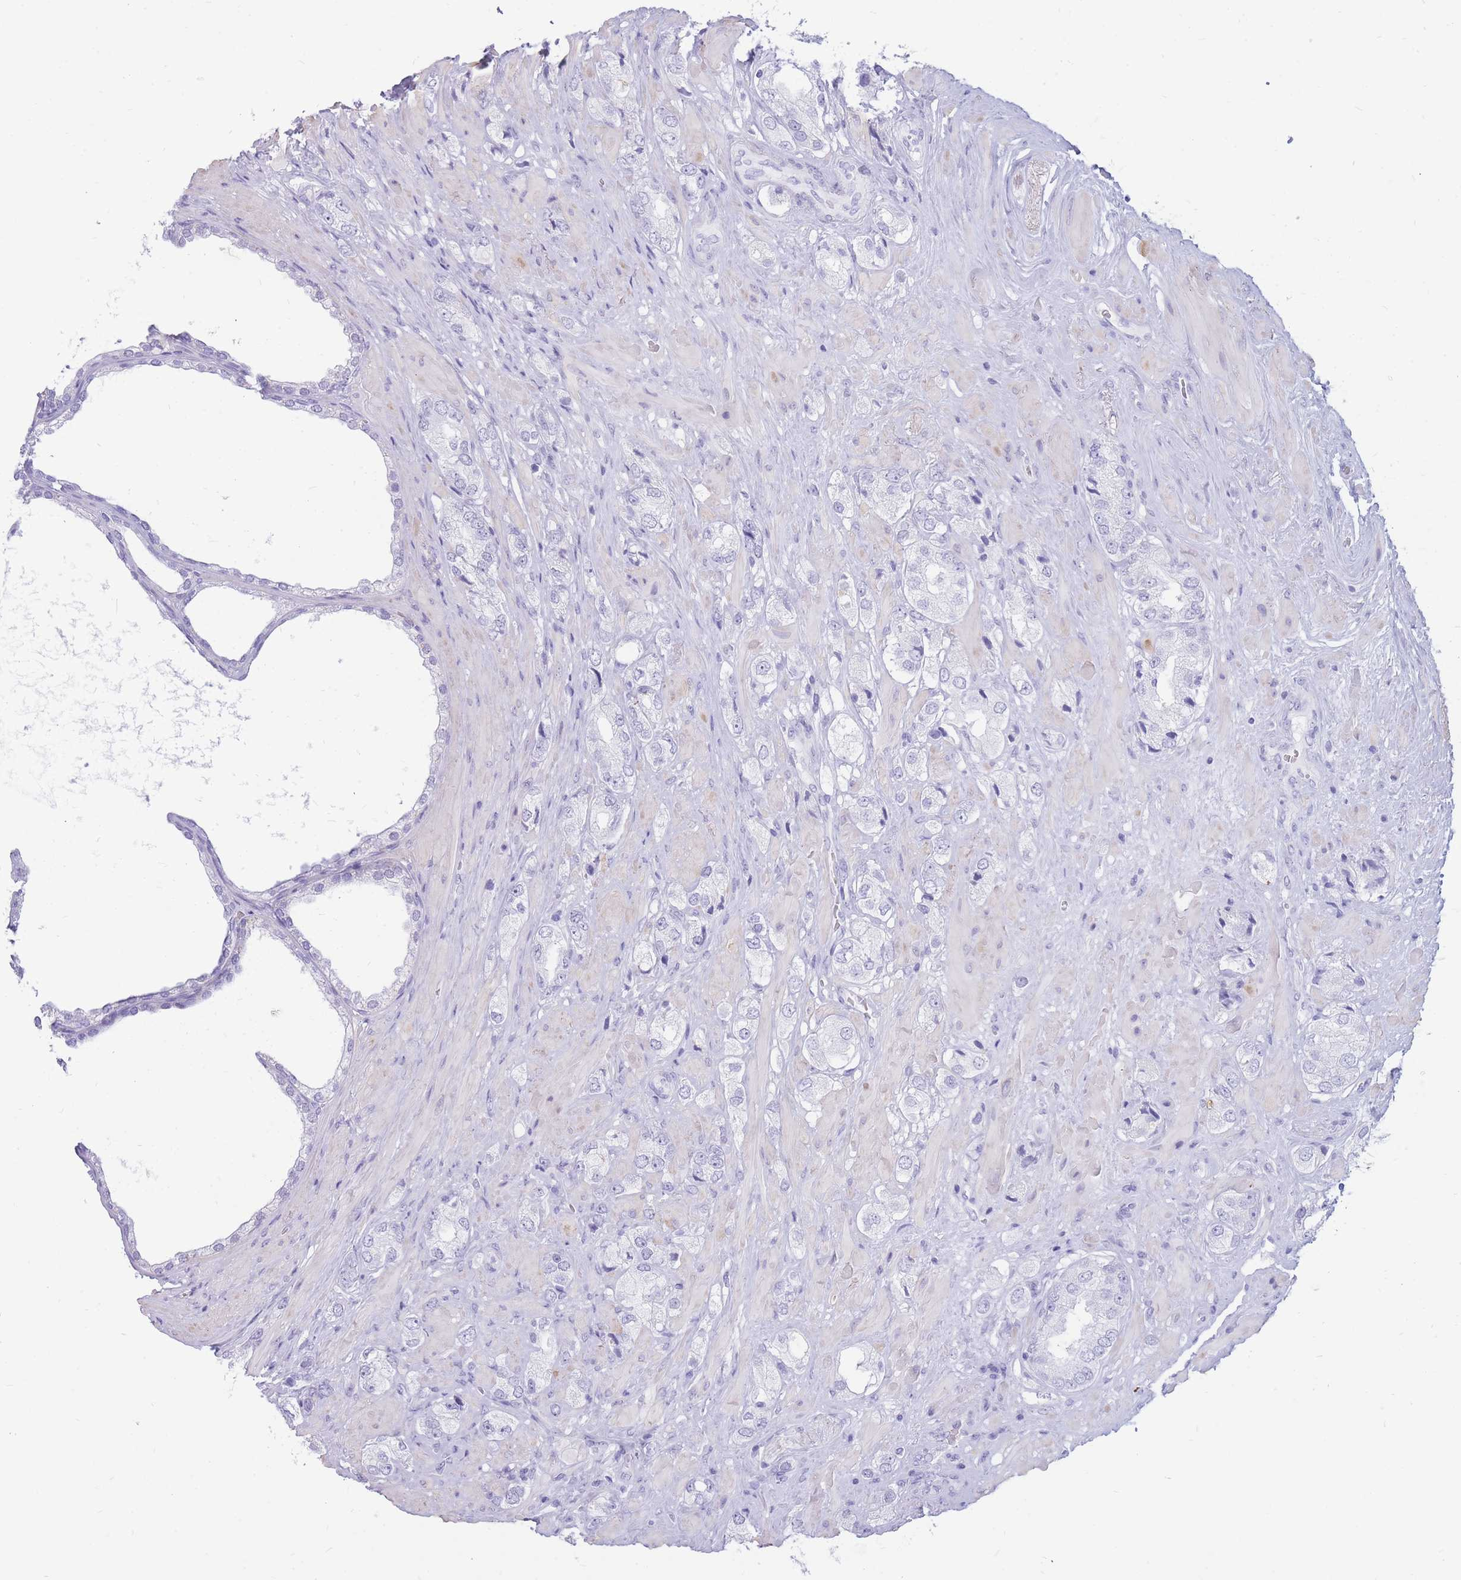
{"staining": {"intensity": "negative", "quantity": "none", "location": "none"}, "tissue": "prostate cancer", "cell_type": "Tumor cells", "image_type": "cancer", "snomed": [{"axis": "morphology", "description": "Adenocarcinoma, High grade"}, {"axis": "topography", "description": "Prostate and seminal vesicle, NOS"}], "caption": "Tumor cells are negative for brown protein staining in high-grade adenocarcinoma (prostate).", "gene": "CYP21A2", "patient": {"sex": "male", "age": 64}}